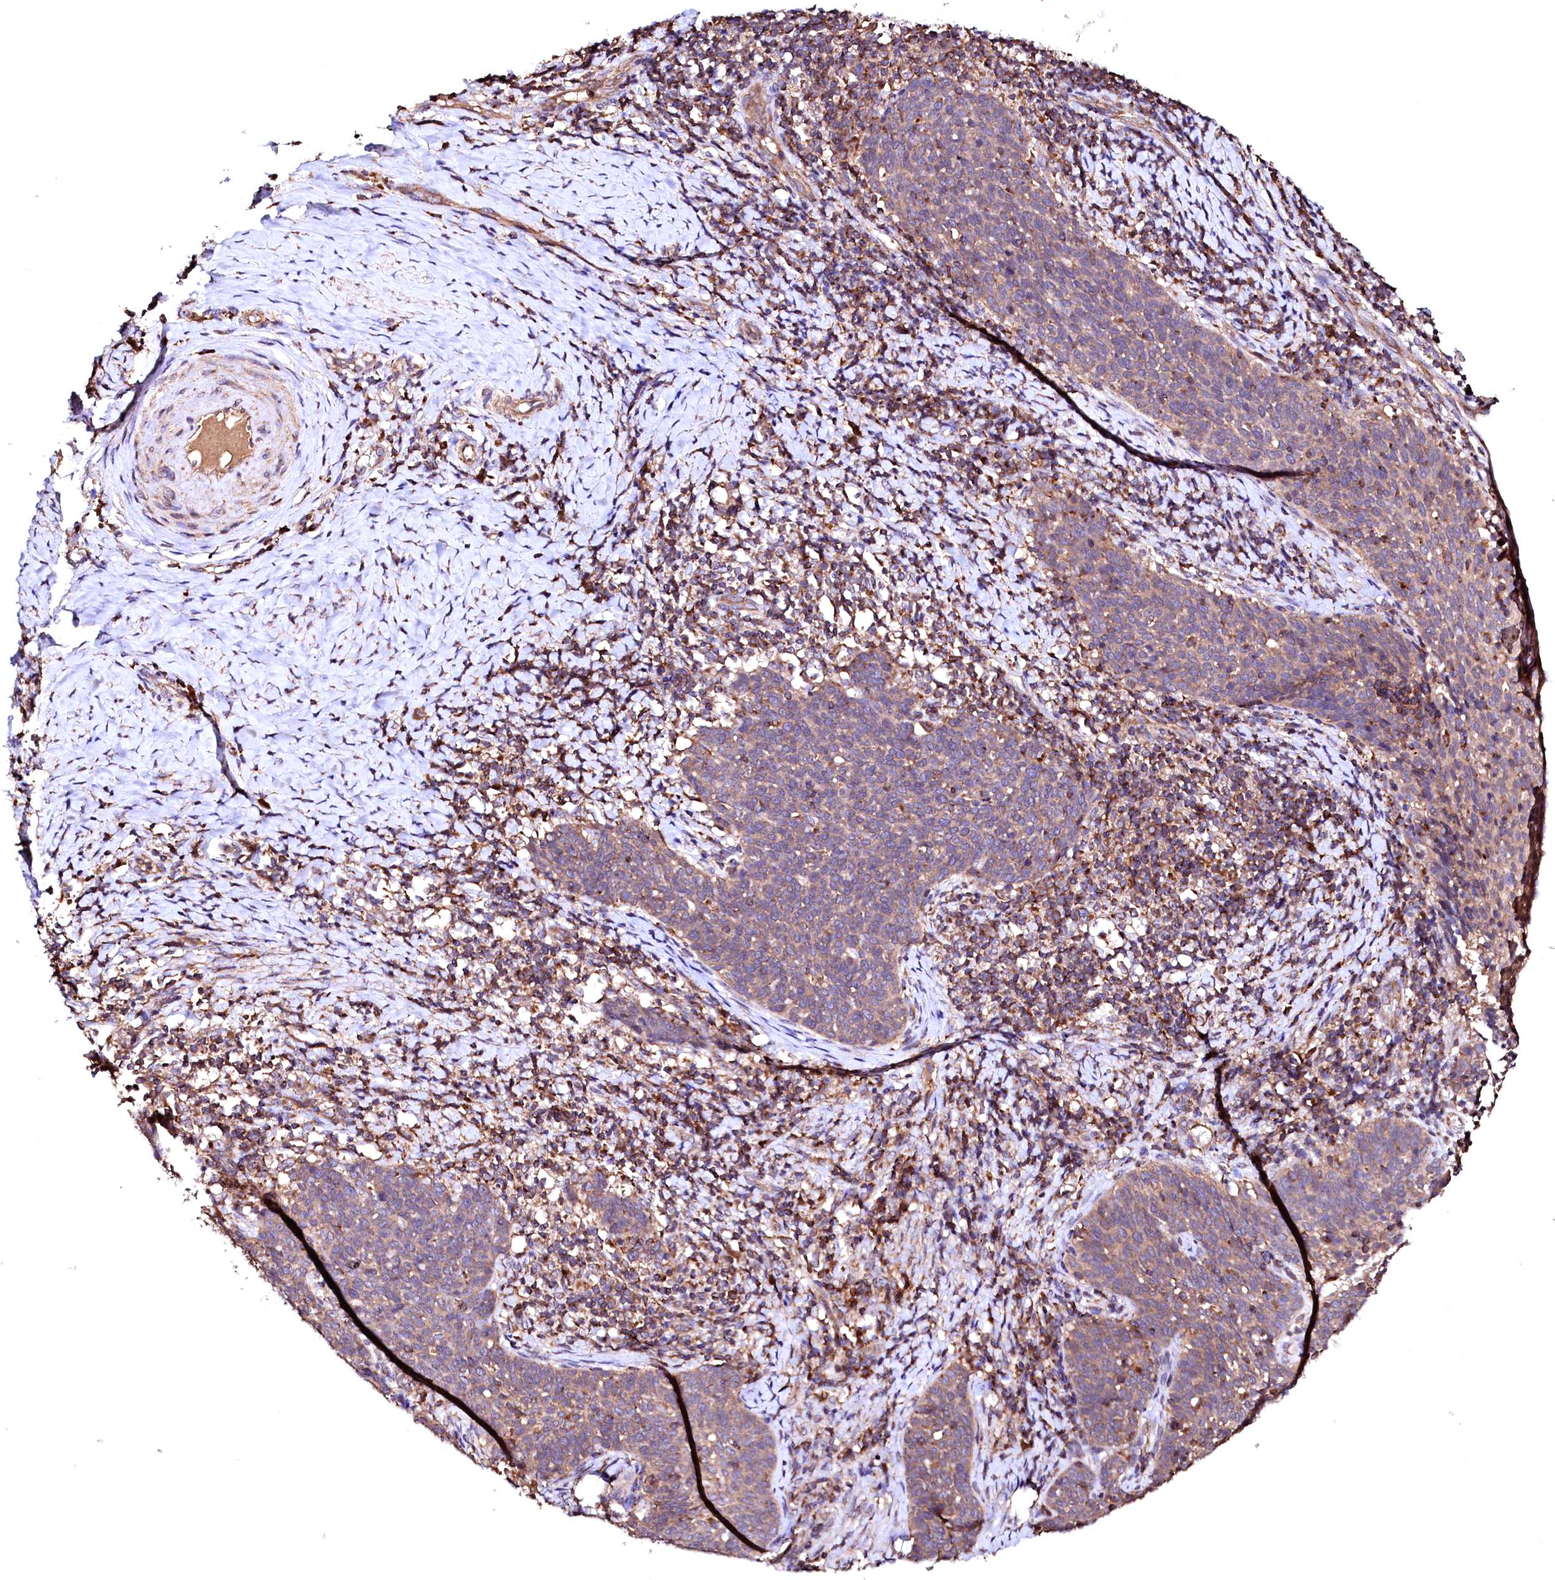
{"staining": {"intensity": "weak", "quantity": "25%-75%", "location": "cytoplasmic/membranous"}, "tissue": "cervical cancer", "cell_type": "Tumor cells", "image_type": "cancer", "snomed": [{"axis": "morphology", "description": "Normal tissue, NOS"}, {"axis": "morphology", "description": "Squamous cell carcinoma, NOS"}, {"axis": "topography", "description": "Cervix"}], "caption": "A brown stain labels weak cytoplasmic/membranous positivity of a protein in human squamous cell carcinoma (cervical) tumor cells.", "gene": "ST3GAL1", "patient": {"sex": "female", "age": 39}}